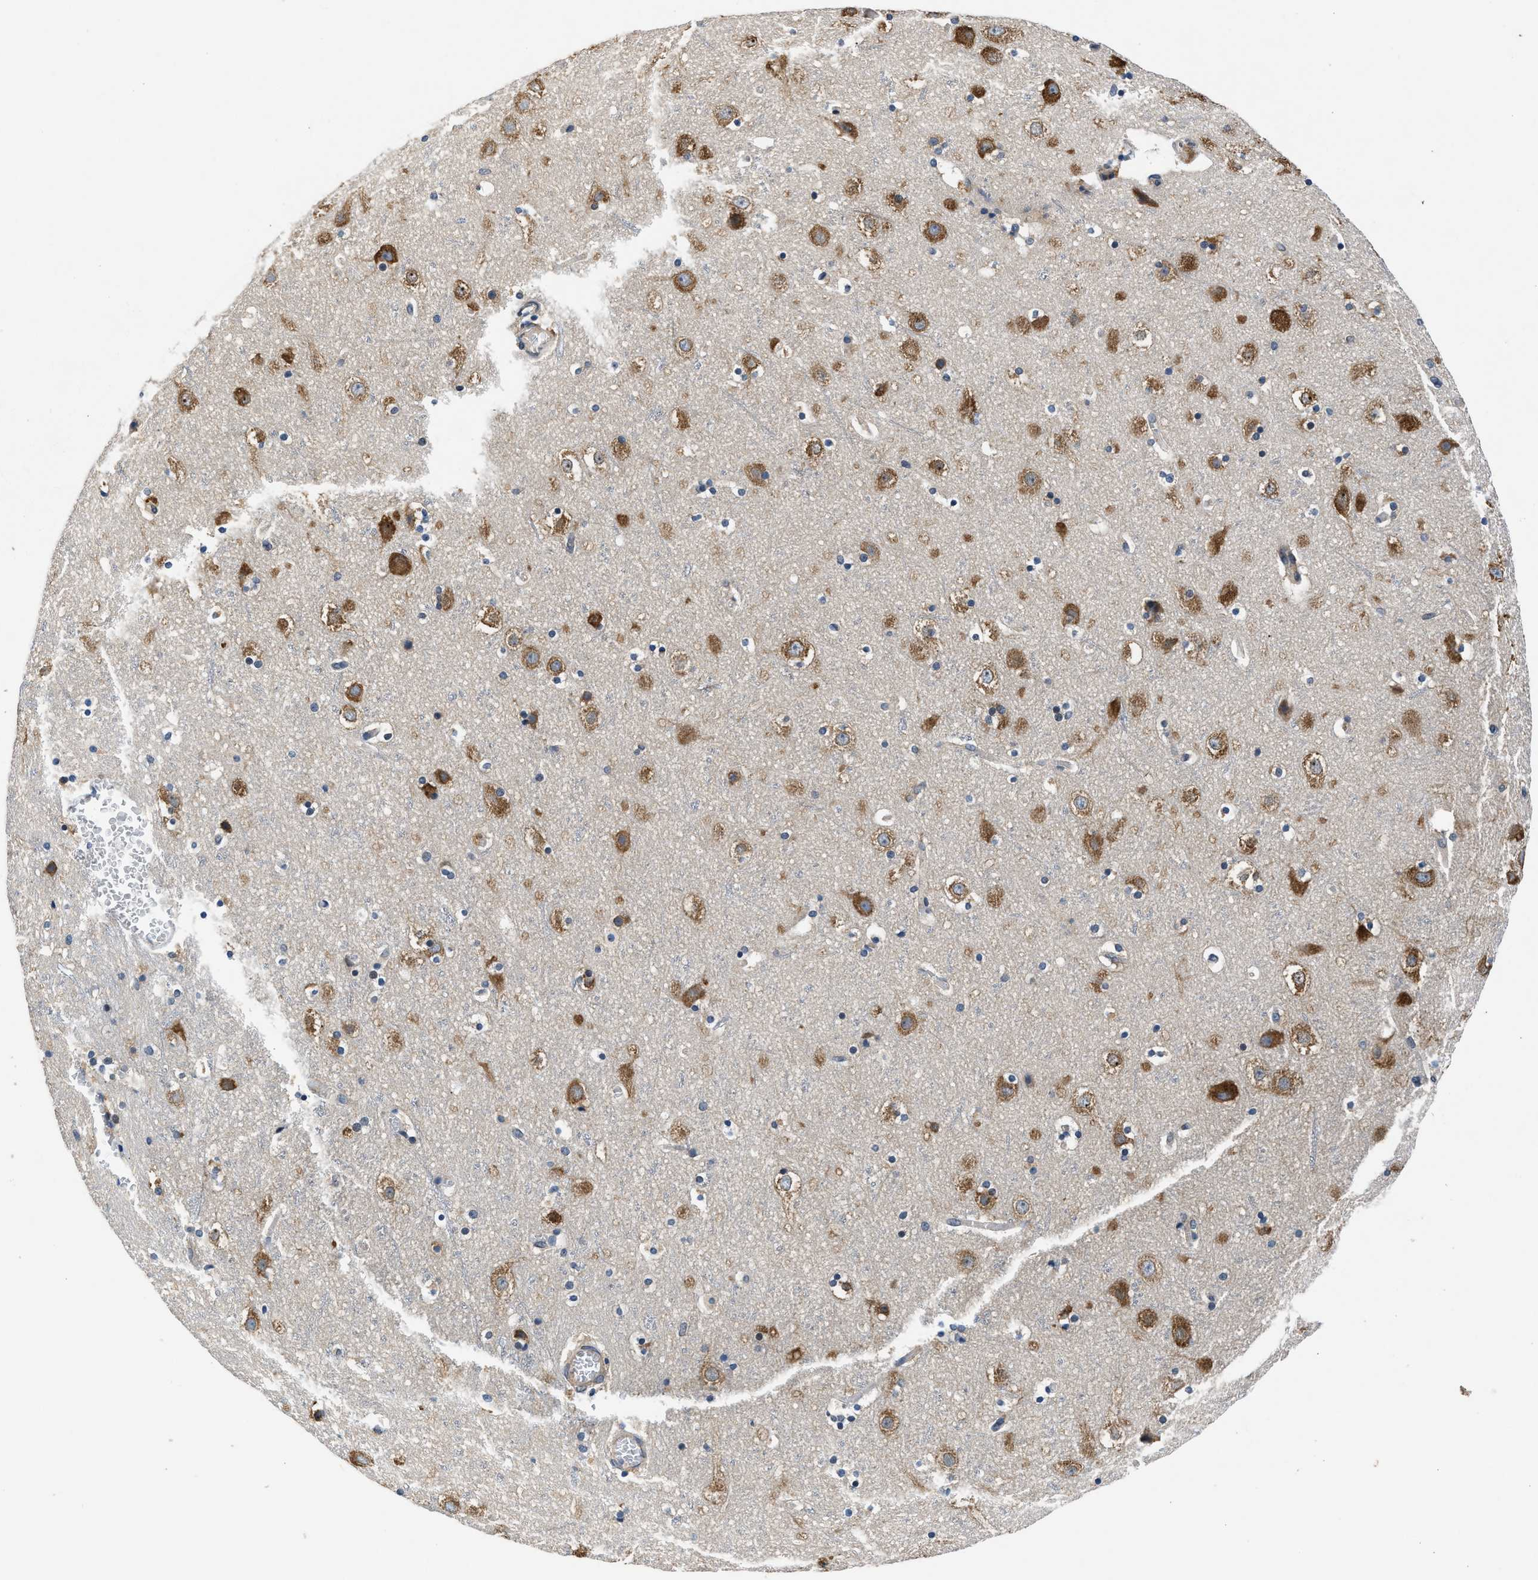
{"staining": {"intensity": "moderate", "quantity": ">75%", "location": "cytoplasmic/membranous"}, "tissue": "cerebral cortex", "cell_type": "Endothelial cells", "image_type": "normal", "snomed": [{"axis": "morphology", "description": "Normal tissue, NOS"}, {"axis": "topography", "description": "Cerebral cortex"}], "caption": "Protein staining of unremarkable cerebral cortex reveals moderate cytoplasmic/membranous staining in about >75% of endothelial cells.", "gene": "PA2G4", "patient": {"sex": "male", "age": 45}}